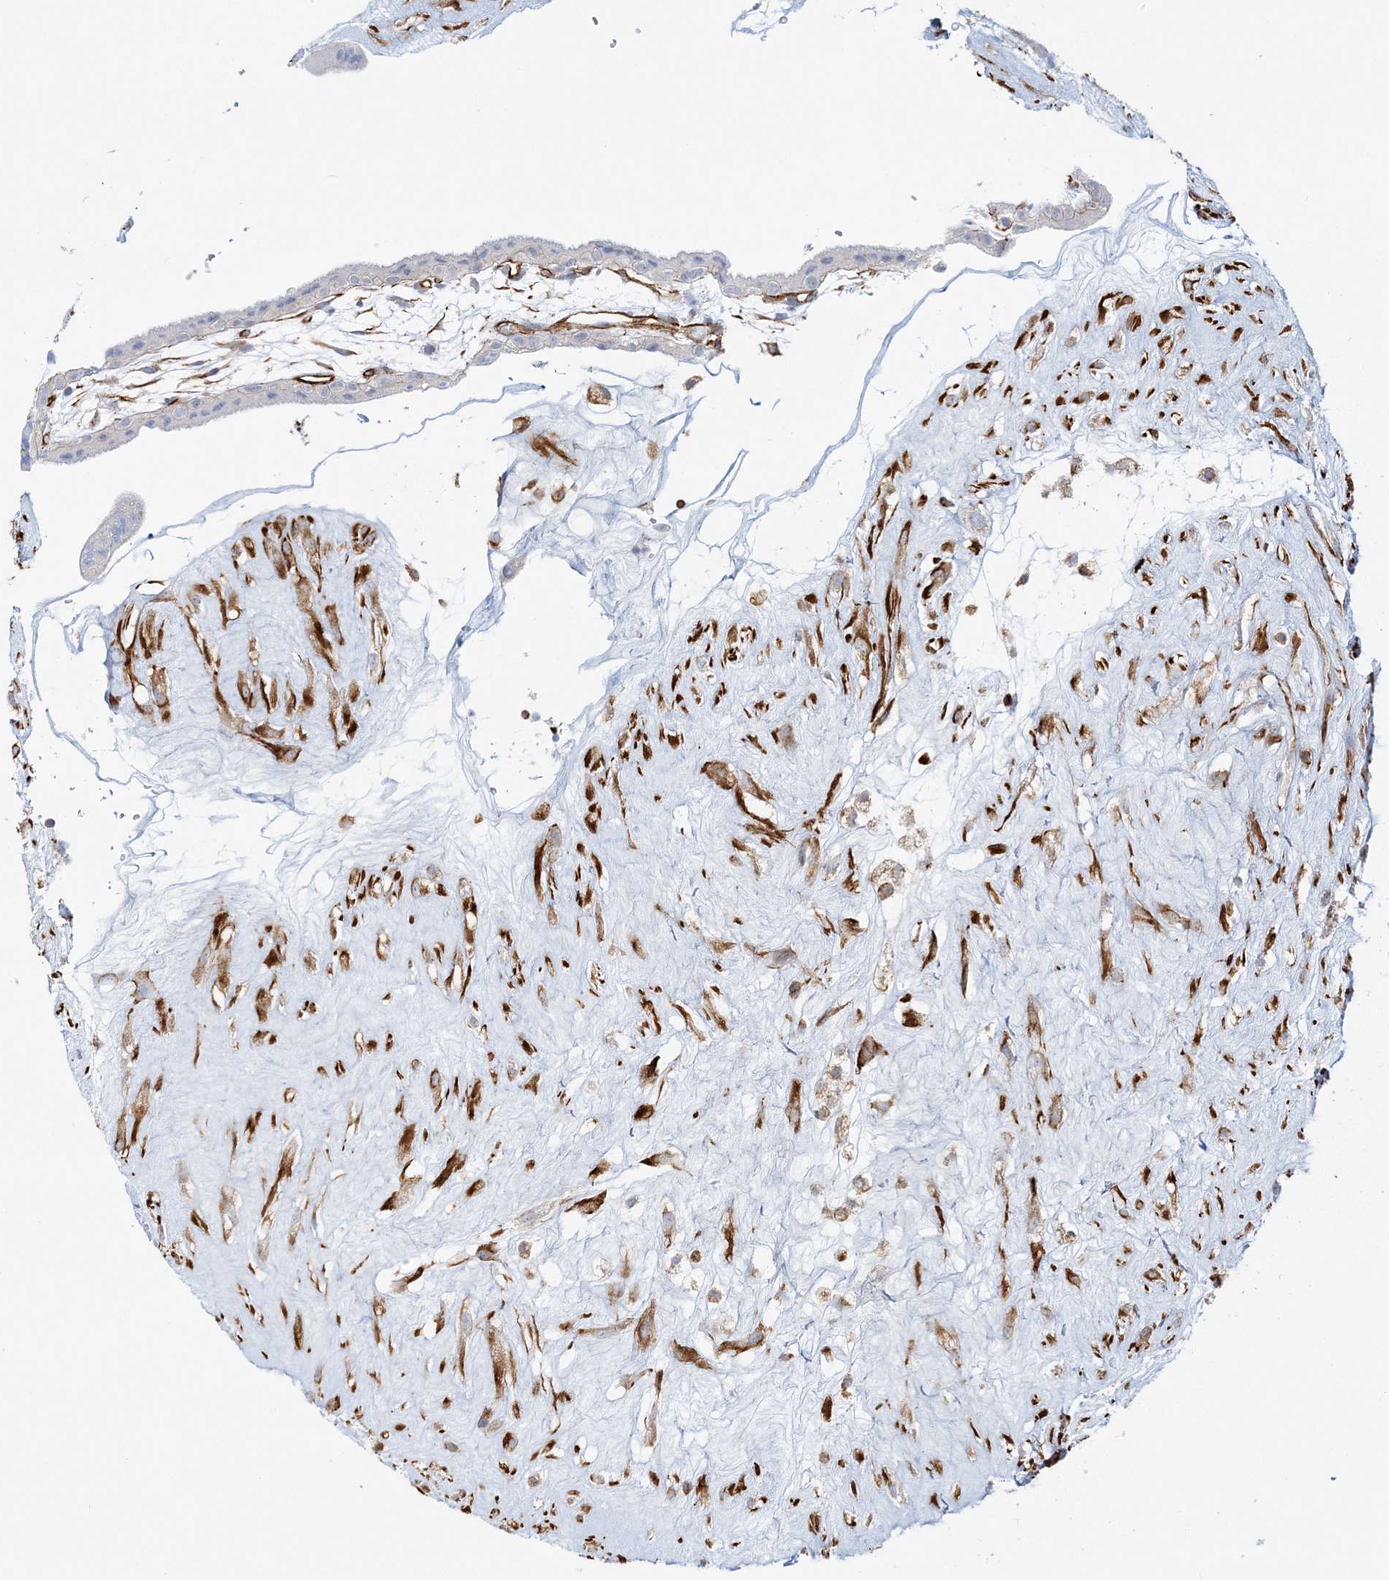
{"staining": {"intensity": "strong", "quantity": ">75%", "location": "cytoplasmic/membranous"}, "tissue": "placenta", "cell_type": "Decidual cells", "image_type": "normal", "snomed": [{"axis": "morphology", "description": "Normal tissue, NOS"}, {"axis": "topography", "description": "Placenta"}], "caption": "Placenta stained for a protein exhibits strong cytoplasmic/membranous positivity in decidual cells.", "gene": "SCLT1", "patient": {"sex": "female", "age": 18}}